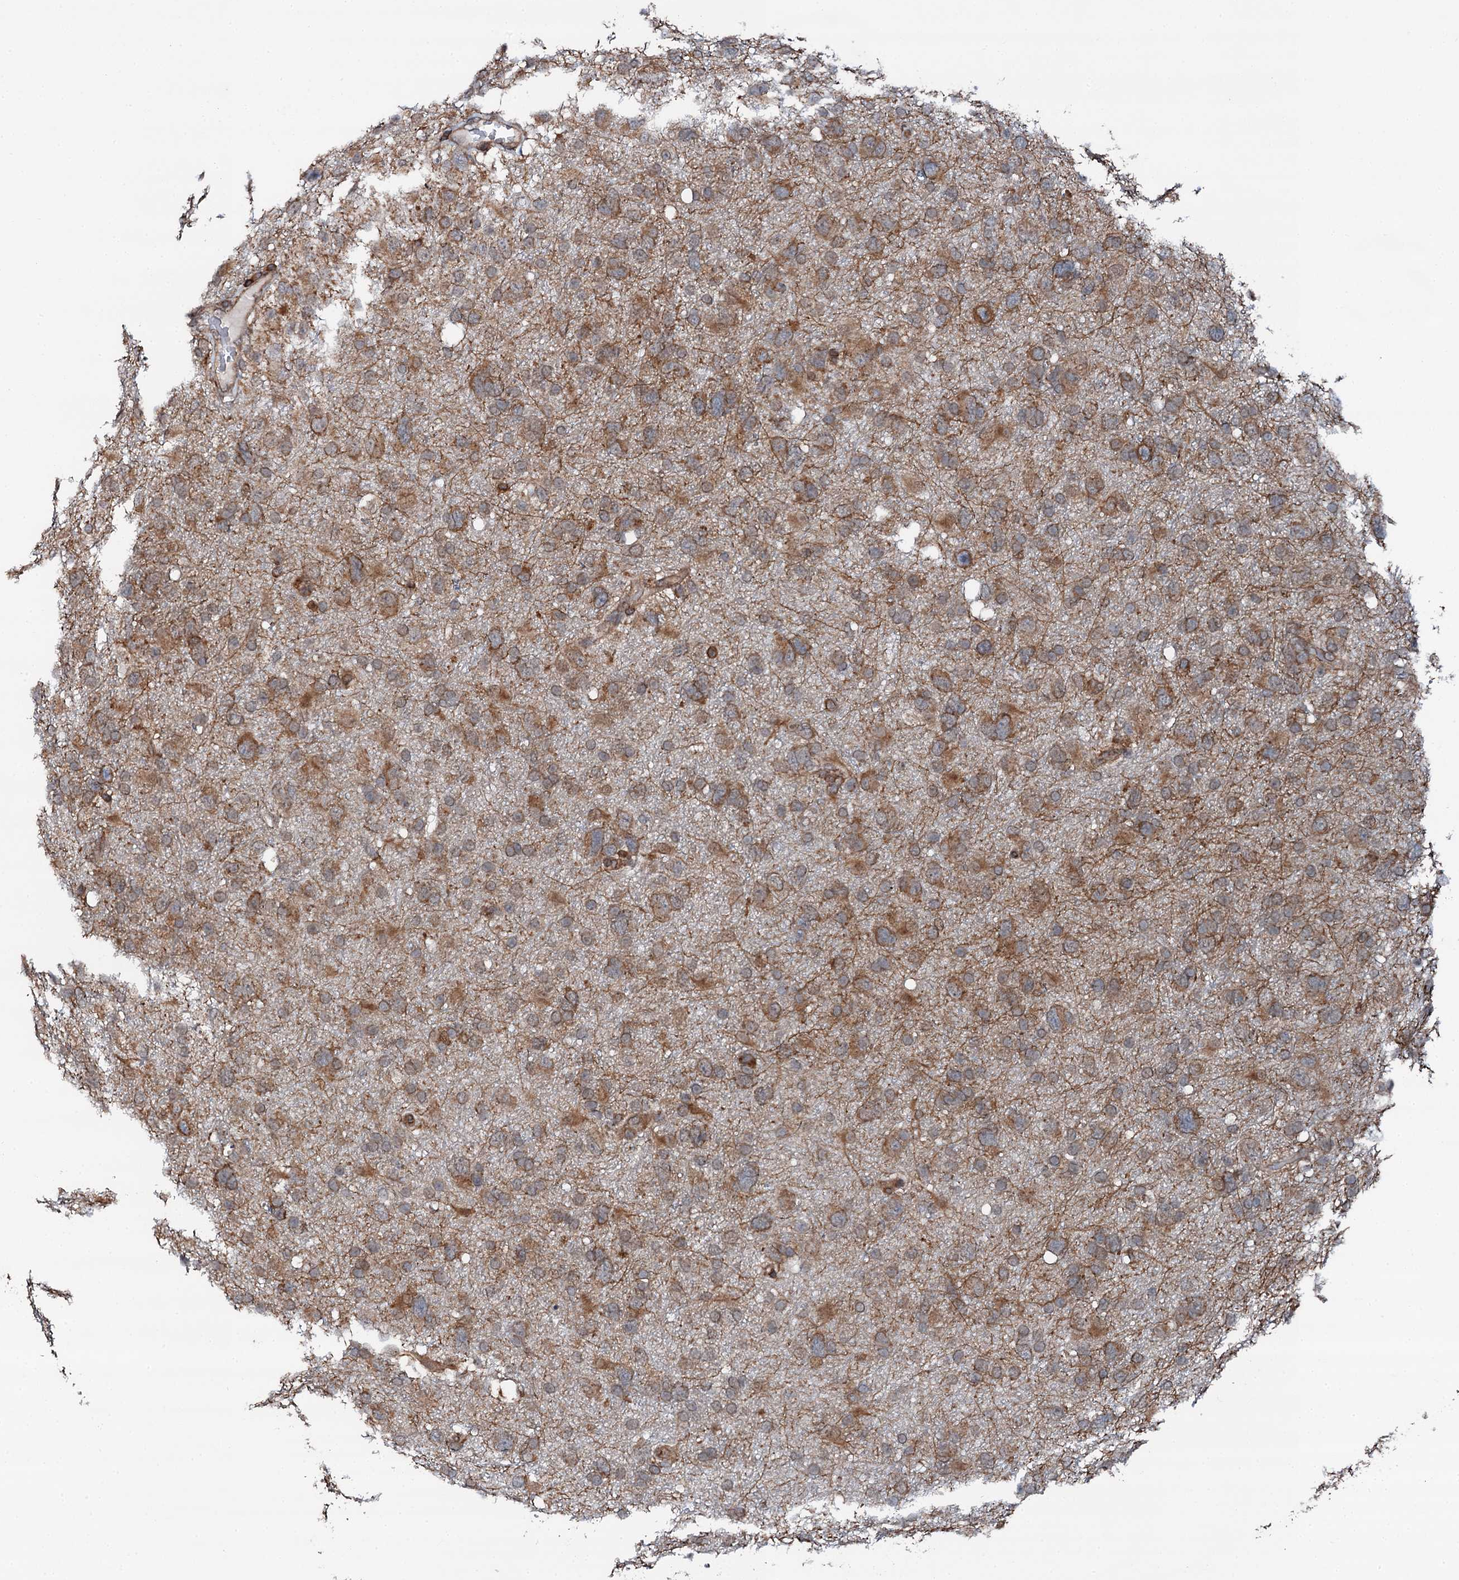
{"staining": {"intensity": "moderate", "quantity": "25%-75%", "location": "cytoplasmic/membranous"}, "tissue": "glioma", "cell_type": "Tumor cells", "image_type": "cancer", "snomed": [{"axis": "morphology", "description": "Glioma, malignant, High grade"}, {"axis": "topography", "description": "Brain"}], "caption": "Moderate cytoplasmic/membranous protein positivity is seen in about 25%-75% of tumor cells in high-grade glioma (malignant).", "gene": "EDC4", "patient": {"sex": "male", "age": 61}}